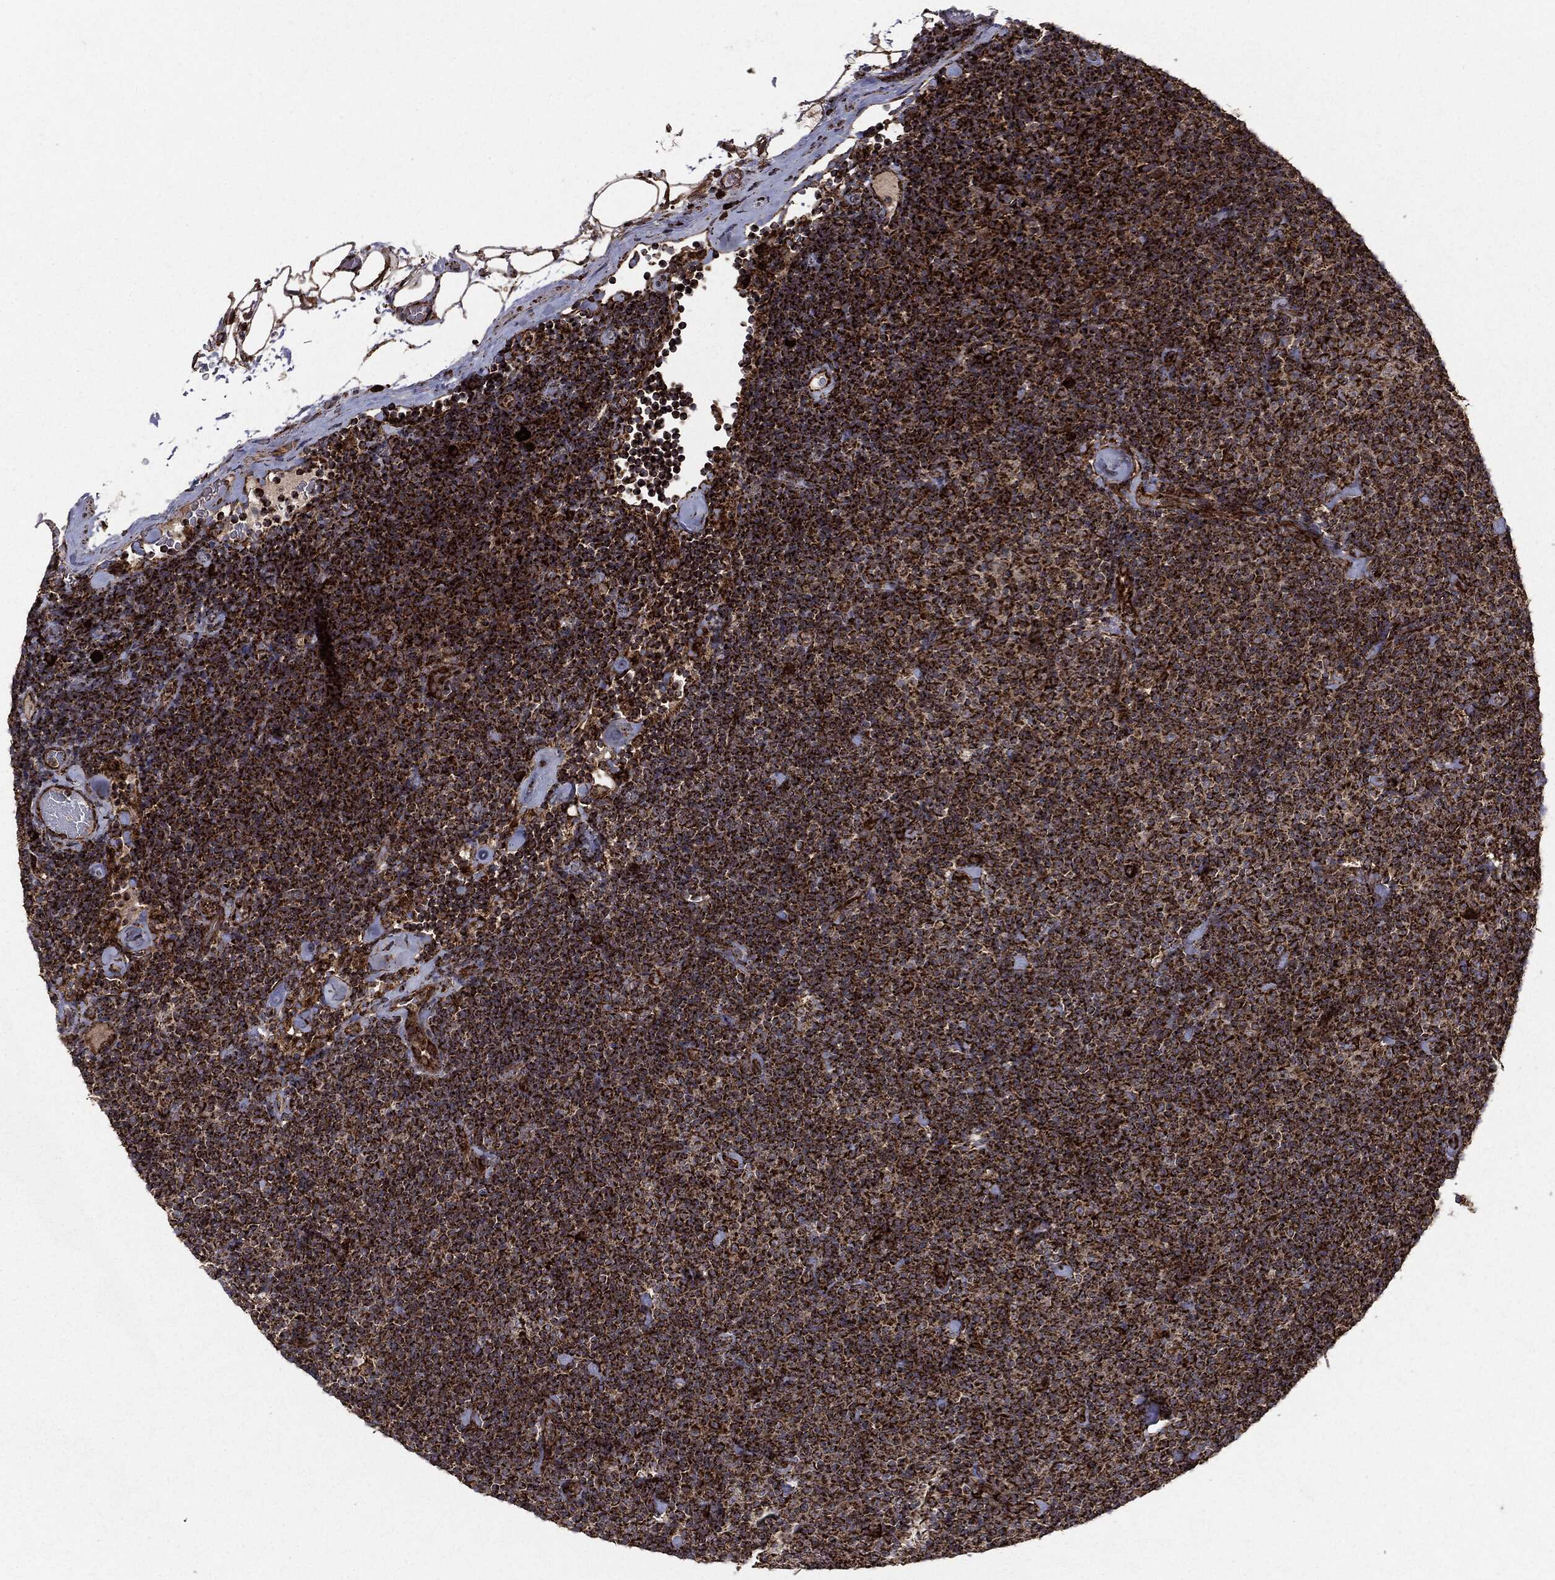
{"staining": {"intensity": "strong", "quantity": ">75%", "location": "cytoplasmic/membranous"}, "tissue": "lymphoma", "cell_type": "Tumor cells", "image_type": "cancer", "snomed": [{"axis": "morphology", "description": "Malignant lymphoma, non-Hodgkin's type, Low grade"}, {"axis": "topography", "description": "Lymph node"}], "caption": "Immunohistochemistry (IHC) photomicrograph of human lymphoma stained for a protein (brown), which shows high levels of strong cytoplasmic/membranous expression in about >75% of tumor cells.", "gene": "MAP2K1", "patient": {"sex": "male", "age": 81}}